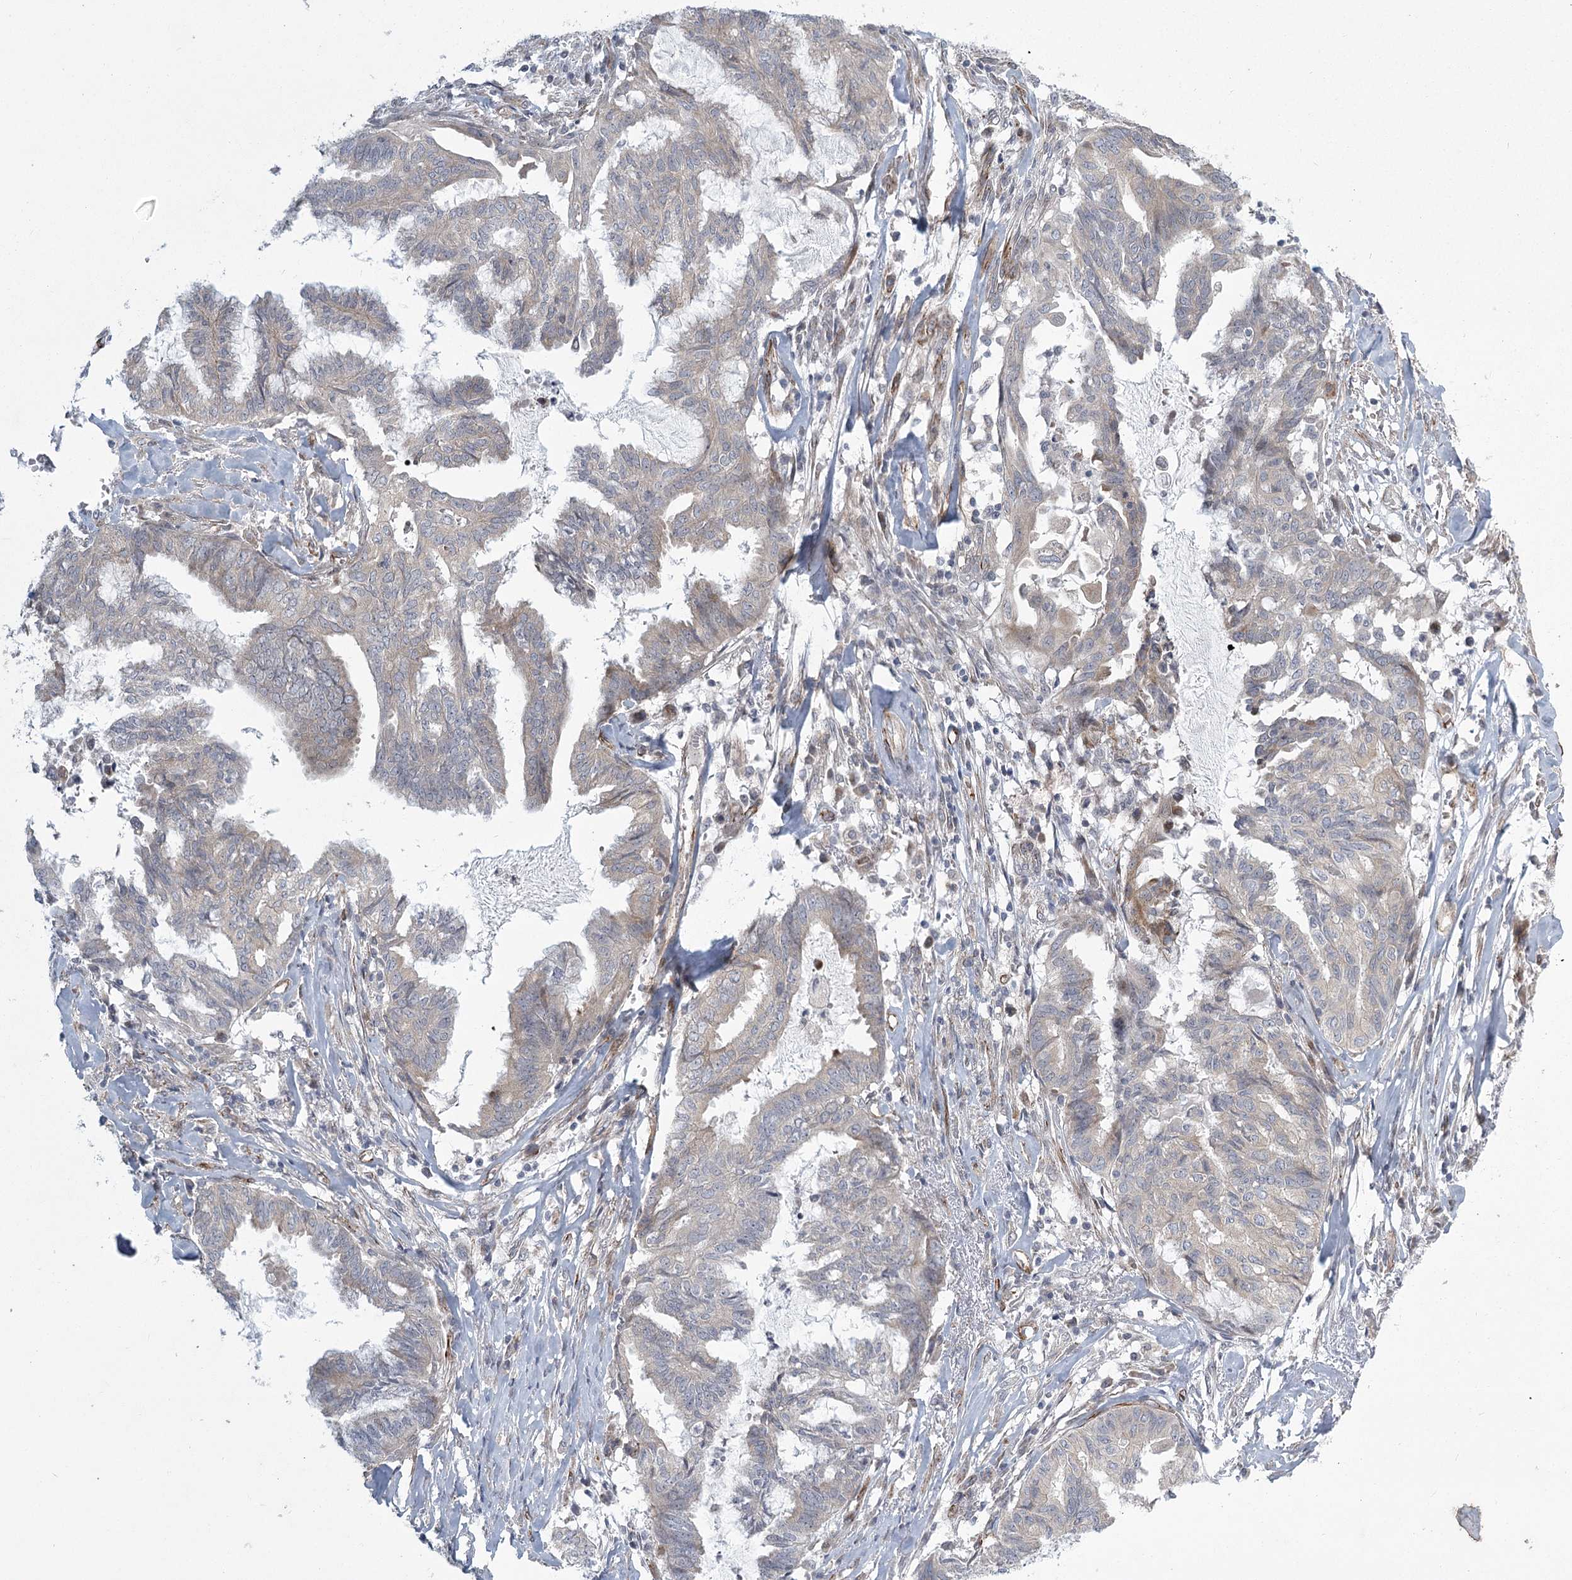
{"staining": {"intensity": "negative", "quantity": "none", "location": "none"}, "tissue": "endometrial cancer", "cell_type": "Tumor cells", "image_type": "cancer", "snomed": [{"axis": "morphology", "description": "Adenocarcinoma, NOS"}, {"axis": "topography", "description": "Endometrium"}], "caption": "An image of human endometrial adenocarcinoma is negative for staining in tumor cells.", "gene": "MEPE", "patient": {"sex": "female", "age": 86}}